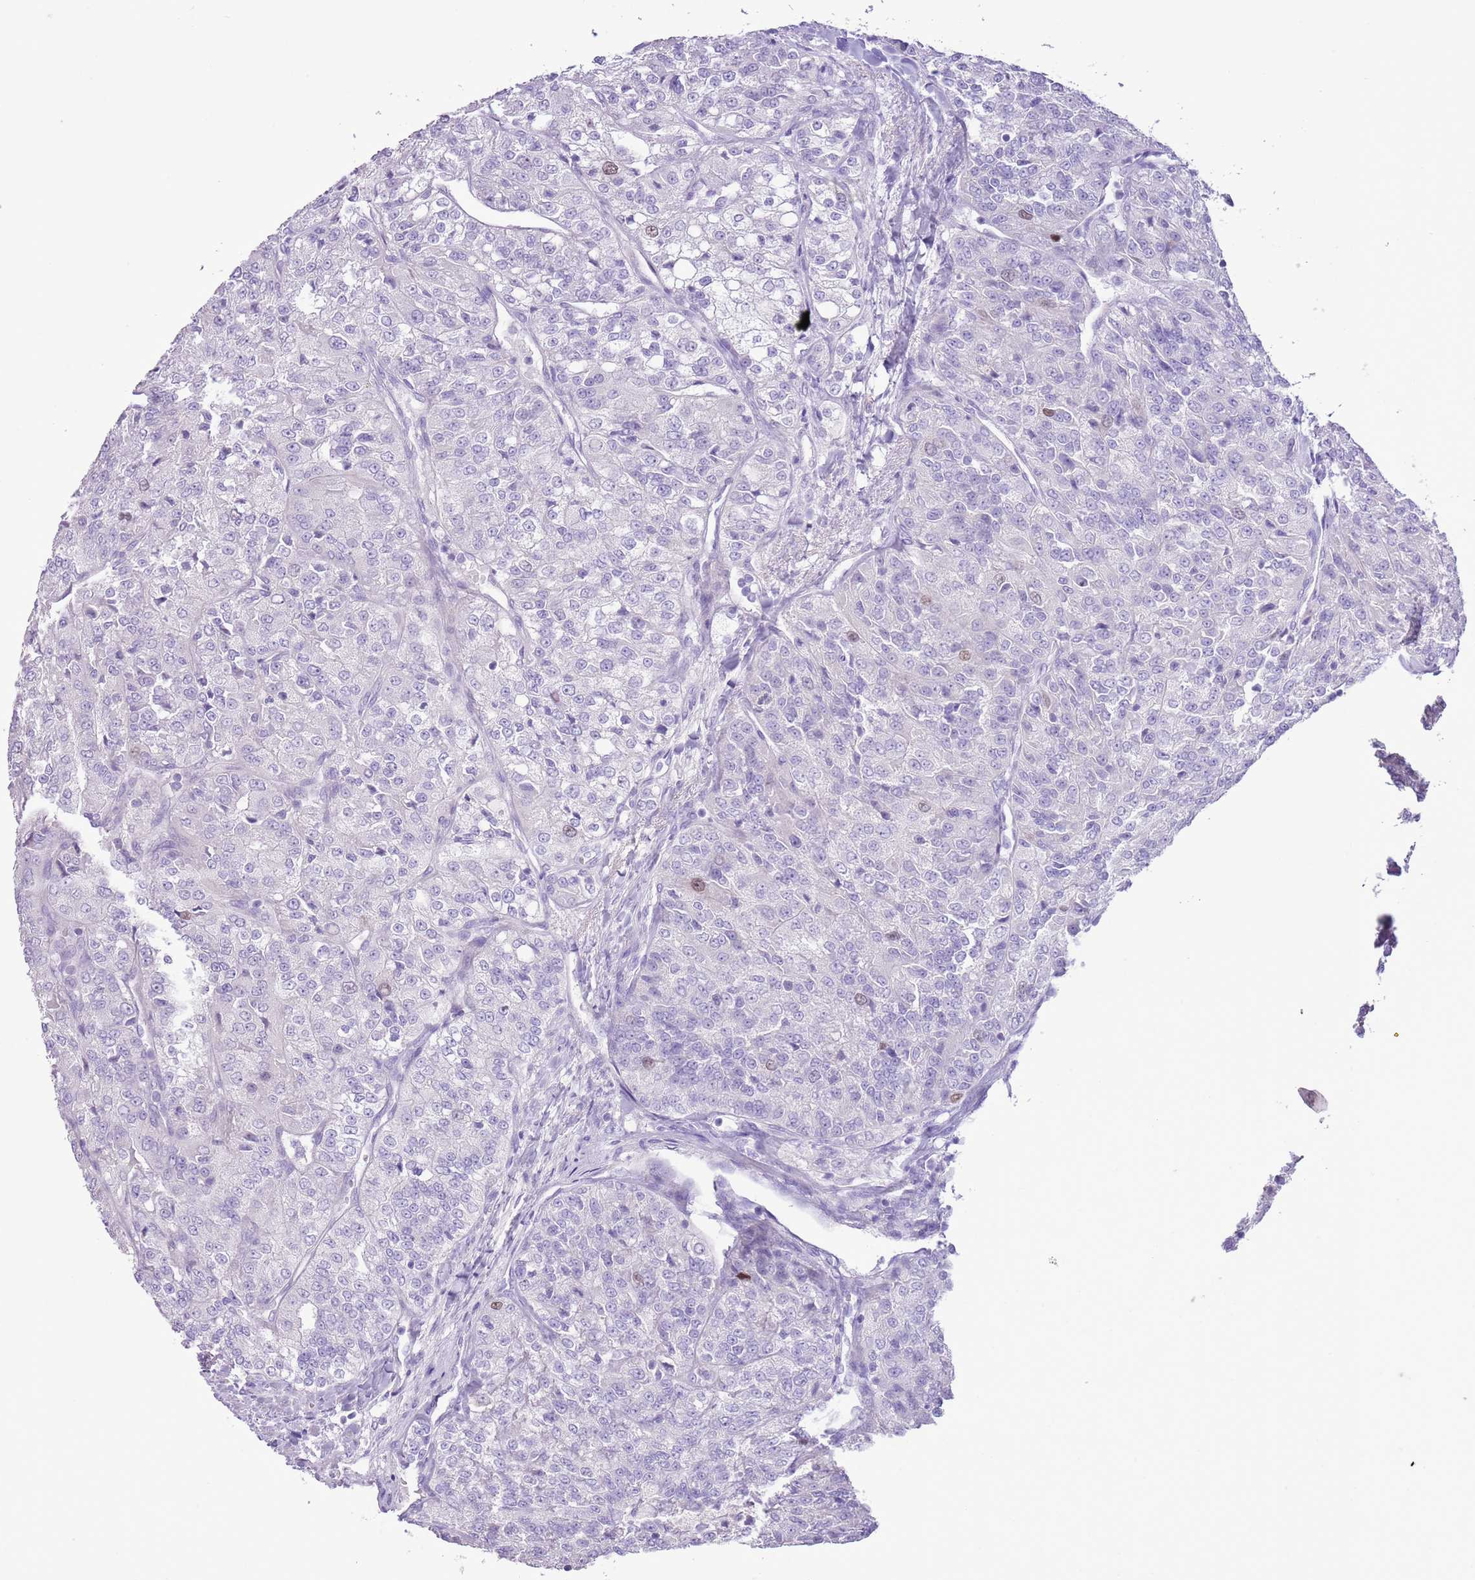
{"staining": {"intensity": "negative", "quantity": "none", "location": "none"}, "tissue": "renal cancer", "cell_type": "Tumor cells", "image_type": "cancer", "snomed": [{"axis": "morphology", "description": "Adenocarcinoma, NOS"}, {"axis": "topography", "description": "Kidney"}], "caption": "This is a image of immunohistochemistry (IHC) staining of adenocarcinoma (renal), which shows no positivity in tumor cells.", "gene": "GMNN", "patient": {"sex": "female", "age": 63}}